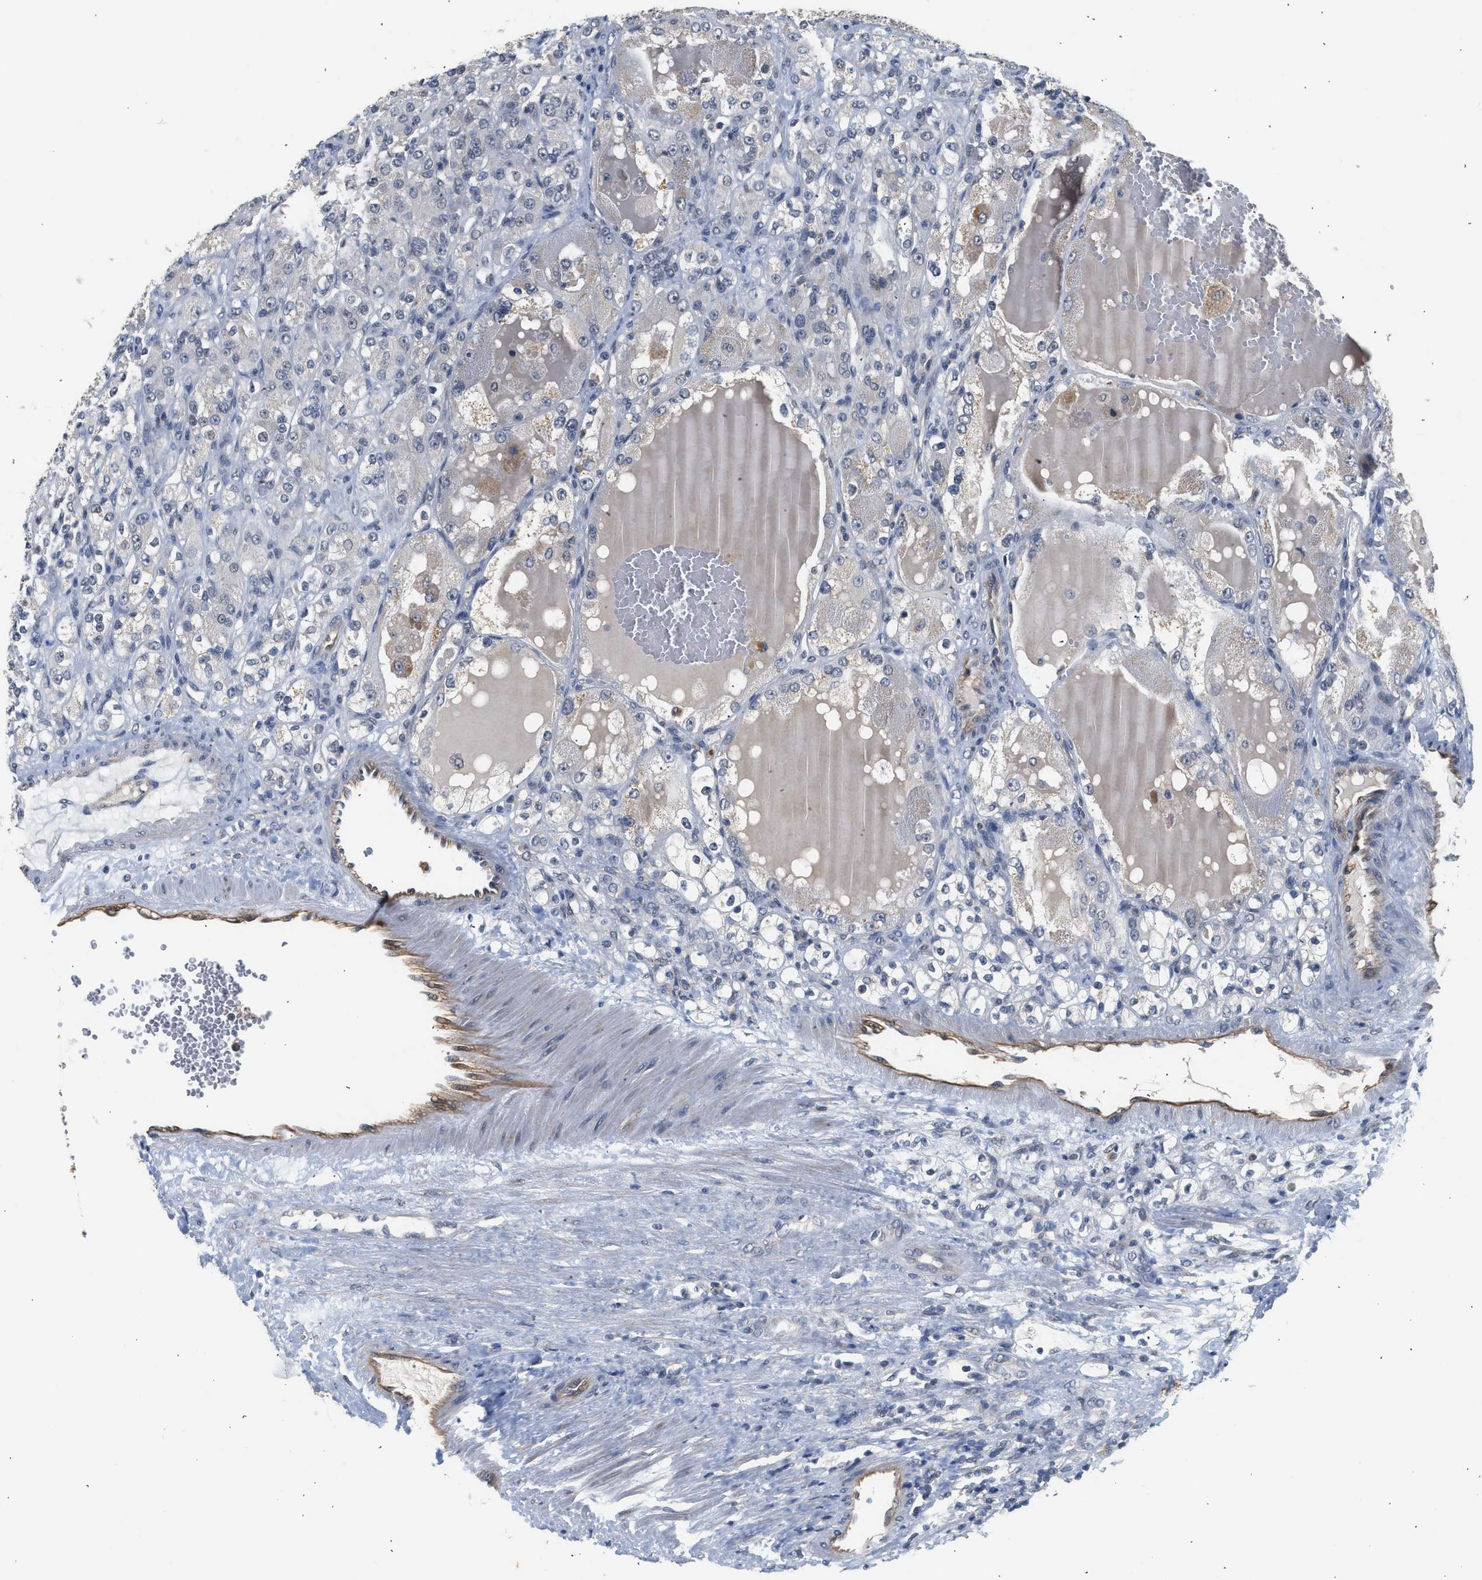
{"staining": {"intensity": "negative", "quantity": "none", "location": "none"}, "tissue": "renal cancer", "cell_type": "Tumor cells", "image_type": "cancer", "snomed": [{"axis": "morphology", "description": "Adenocarcinoma, NOS"}, {"axis": "topography", "description": "Kidney"}], "caption": "Tumor cells show no significant protein staining in renal cancer (adenocarcinoma).", "gene": "CSF3R", "patient": {"sex": "male", "age": 61}}